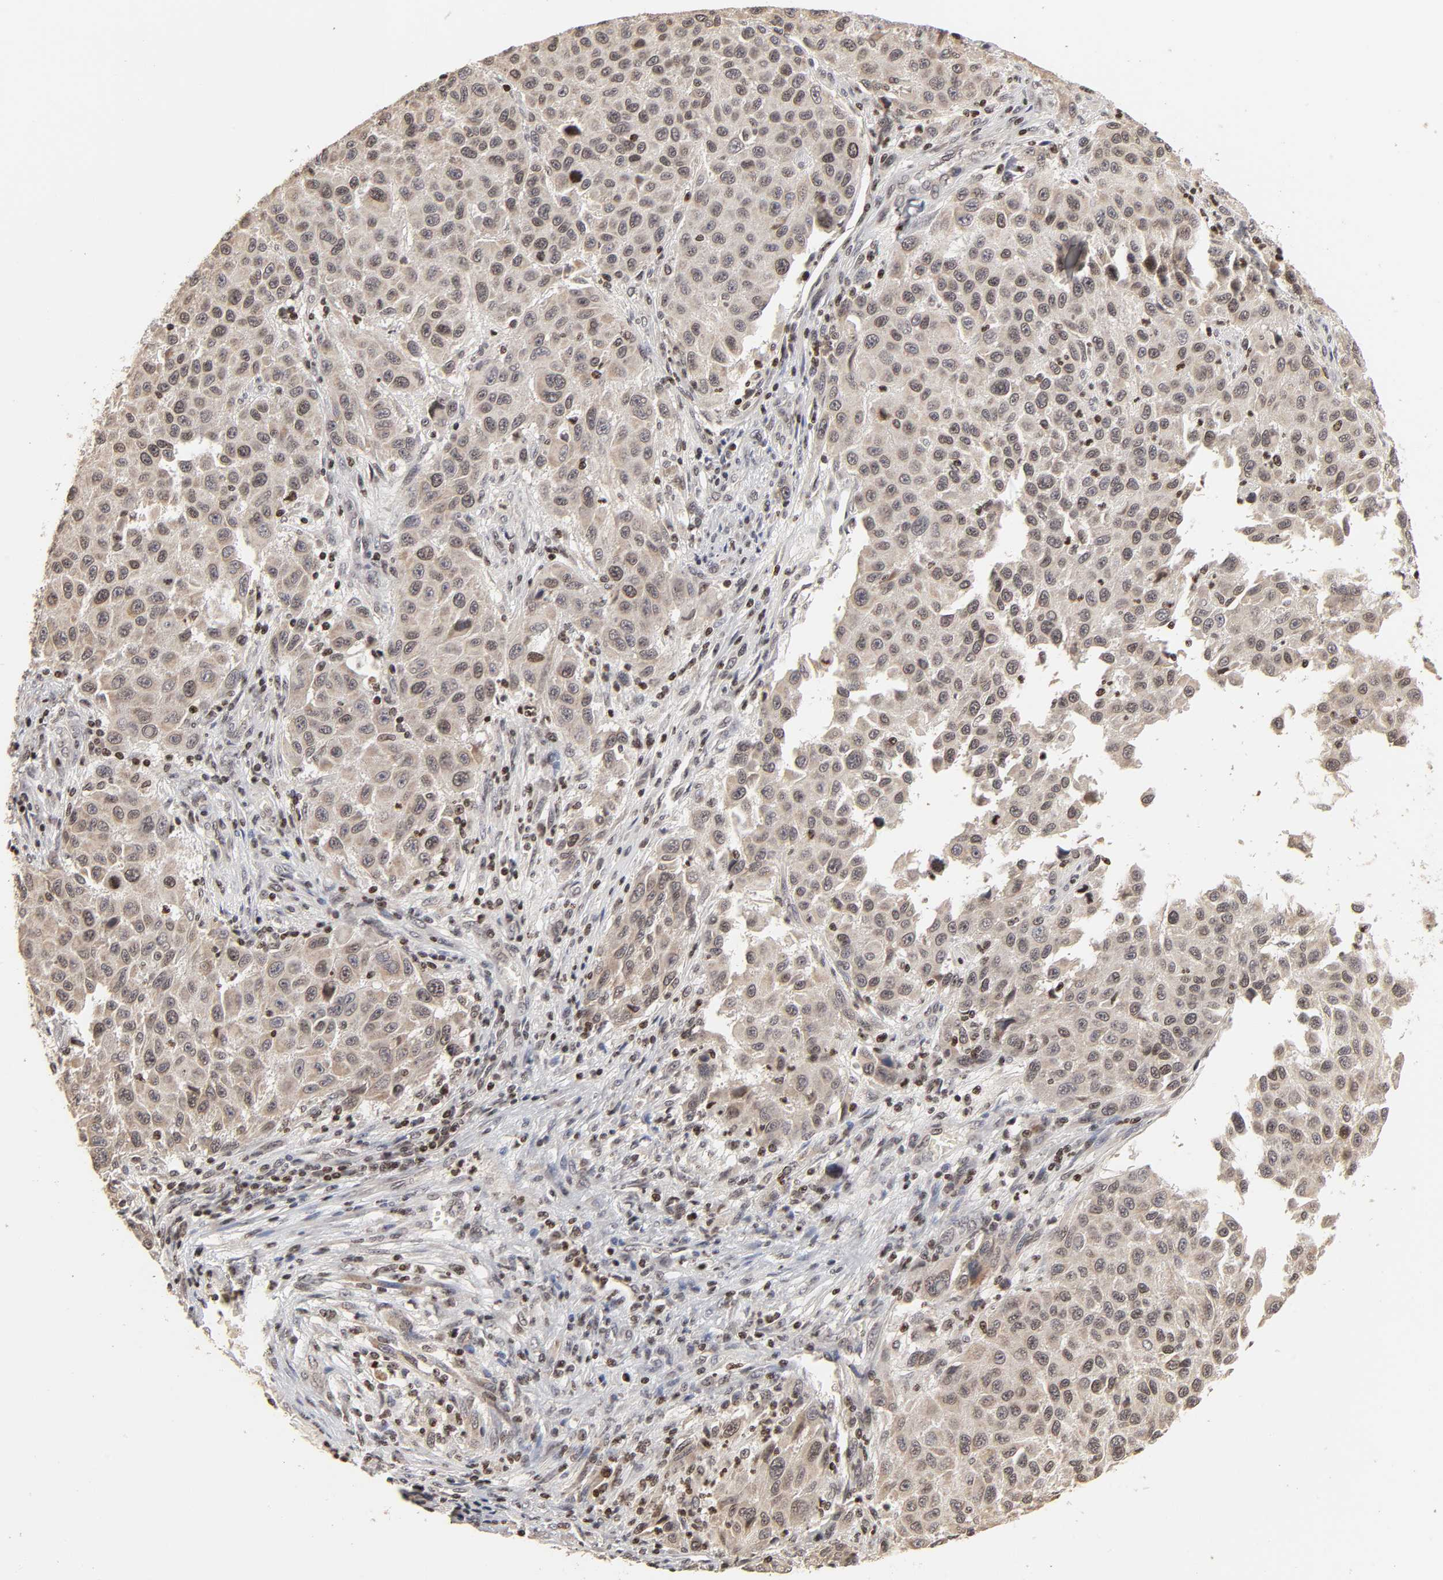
{"staining": {"intensity": "weak", "quantity": "<25%", "location": "cytoplasmic/membranous"}, "tissue": "melanoma", "cell_type": "Tumor cells", "image_type": "cancer", "snomed": [{"axis": "morphology", "description": "Malignant melanoma, Metastatic site"}, {"axis": "topography", "description": "Lymph node"}], "caption": "Tumor cells show no significant positivity in melanoma.", "gene": "ZNF473", "patient": {"sex": "male", "age": 61}}